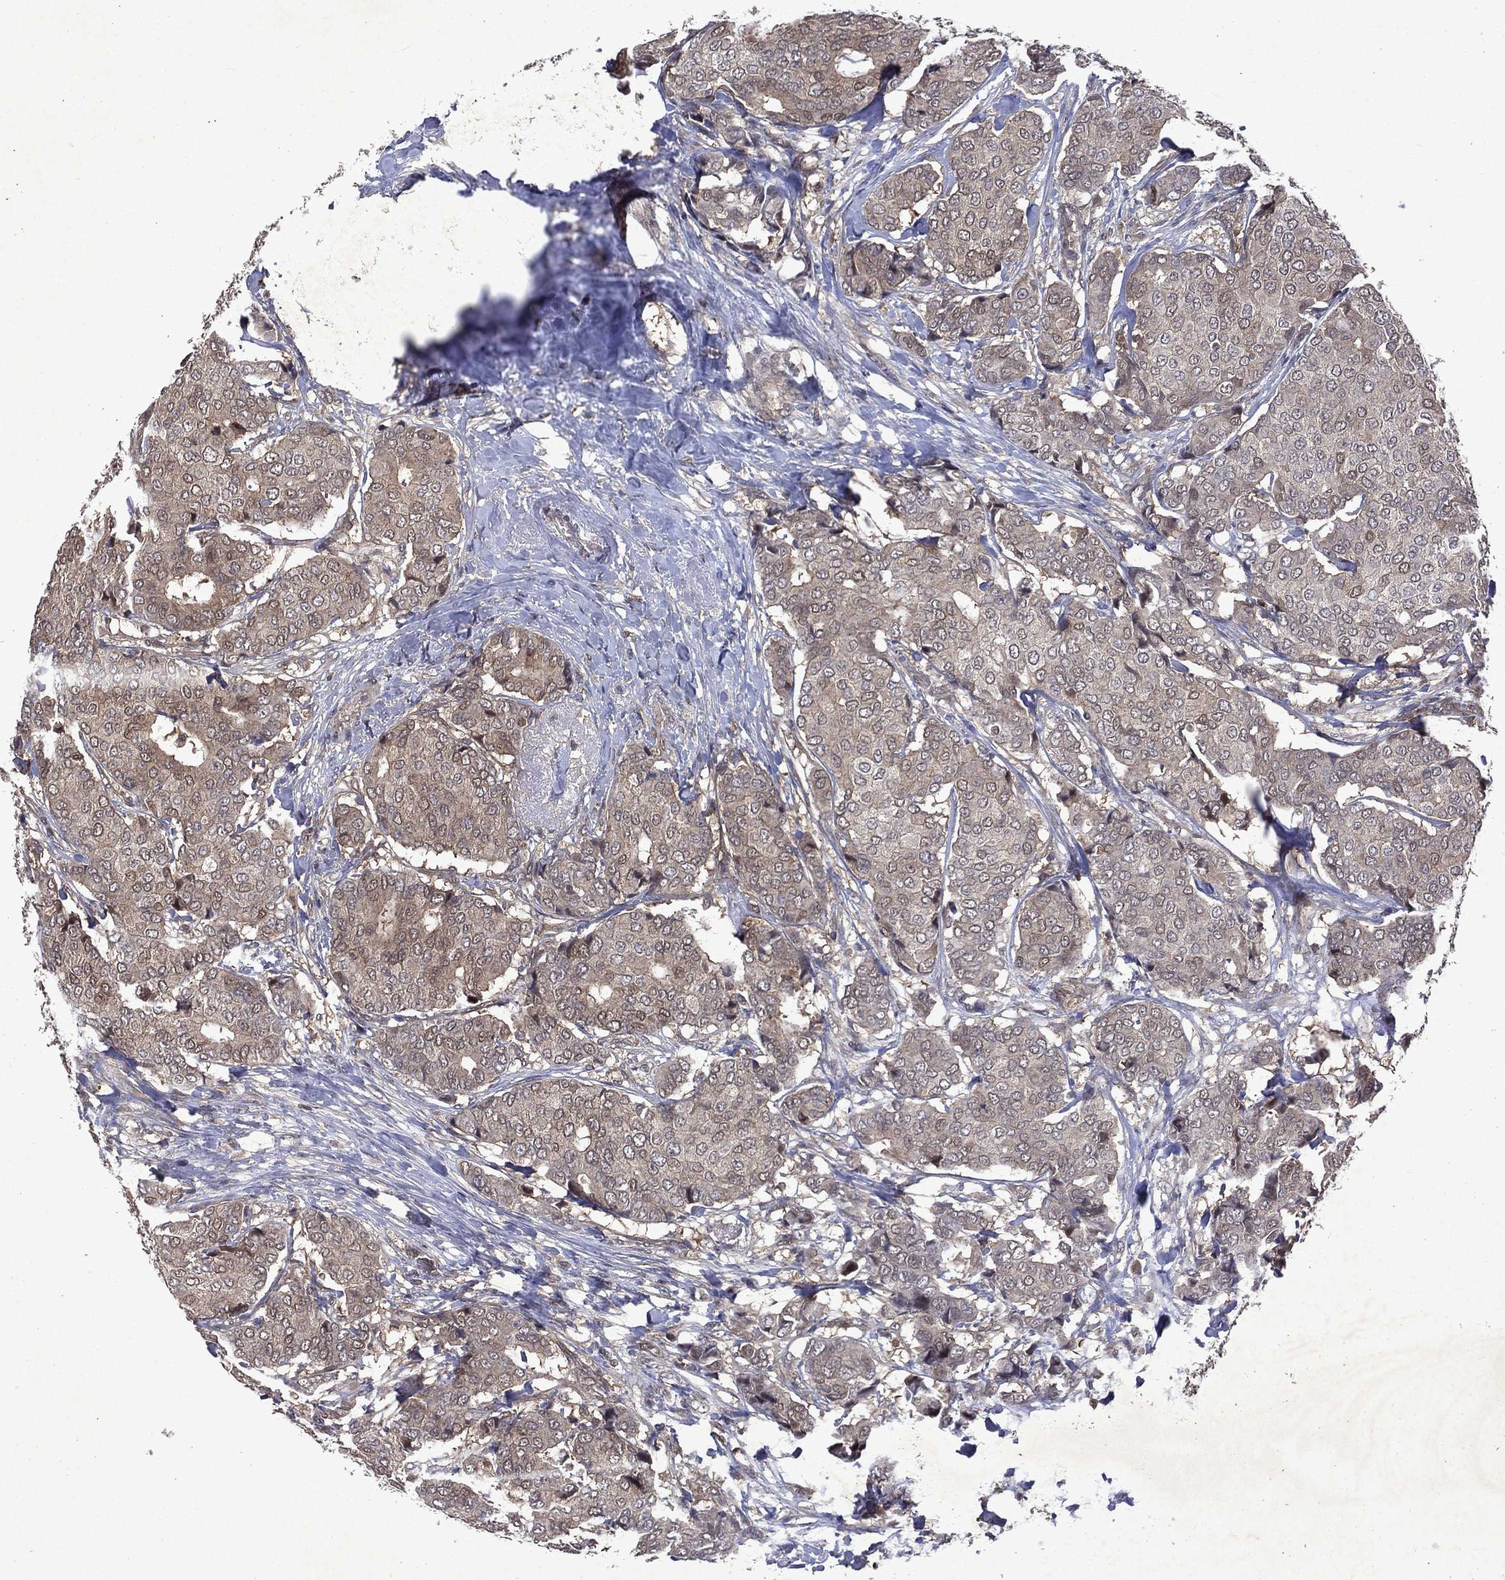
{"staining": {"intensity": "weak", "quantity": "25%-75%", "location": "cytoplasmic/membranous"}, "tissue": "breast cancer", "cell_type": "Tumor cells", "image_type": "cancer", "snomed": [{"axis": "morphology", "description": "Duct carcinoma"}, {"axis": "topography", "description": "Breast"}], "caption": "This image shows breast cancer stained with IHC to label a protein in brown. The cytoplasmic/membranous of tumor cells show weak positivity for the protein. Nuclei are counter-stained blue.", "gene": "MTAP", "patient": {"sex": "female", "age": 75}}